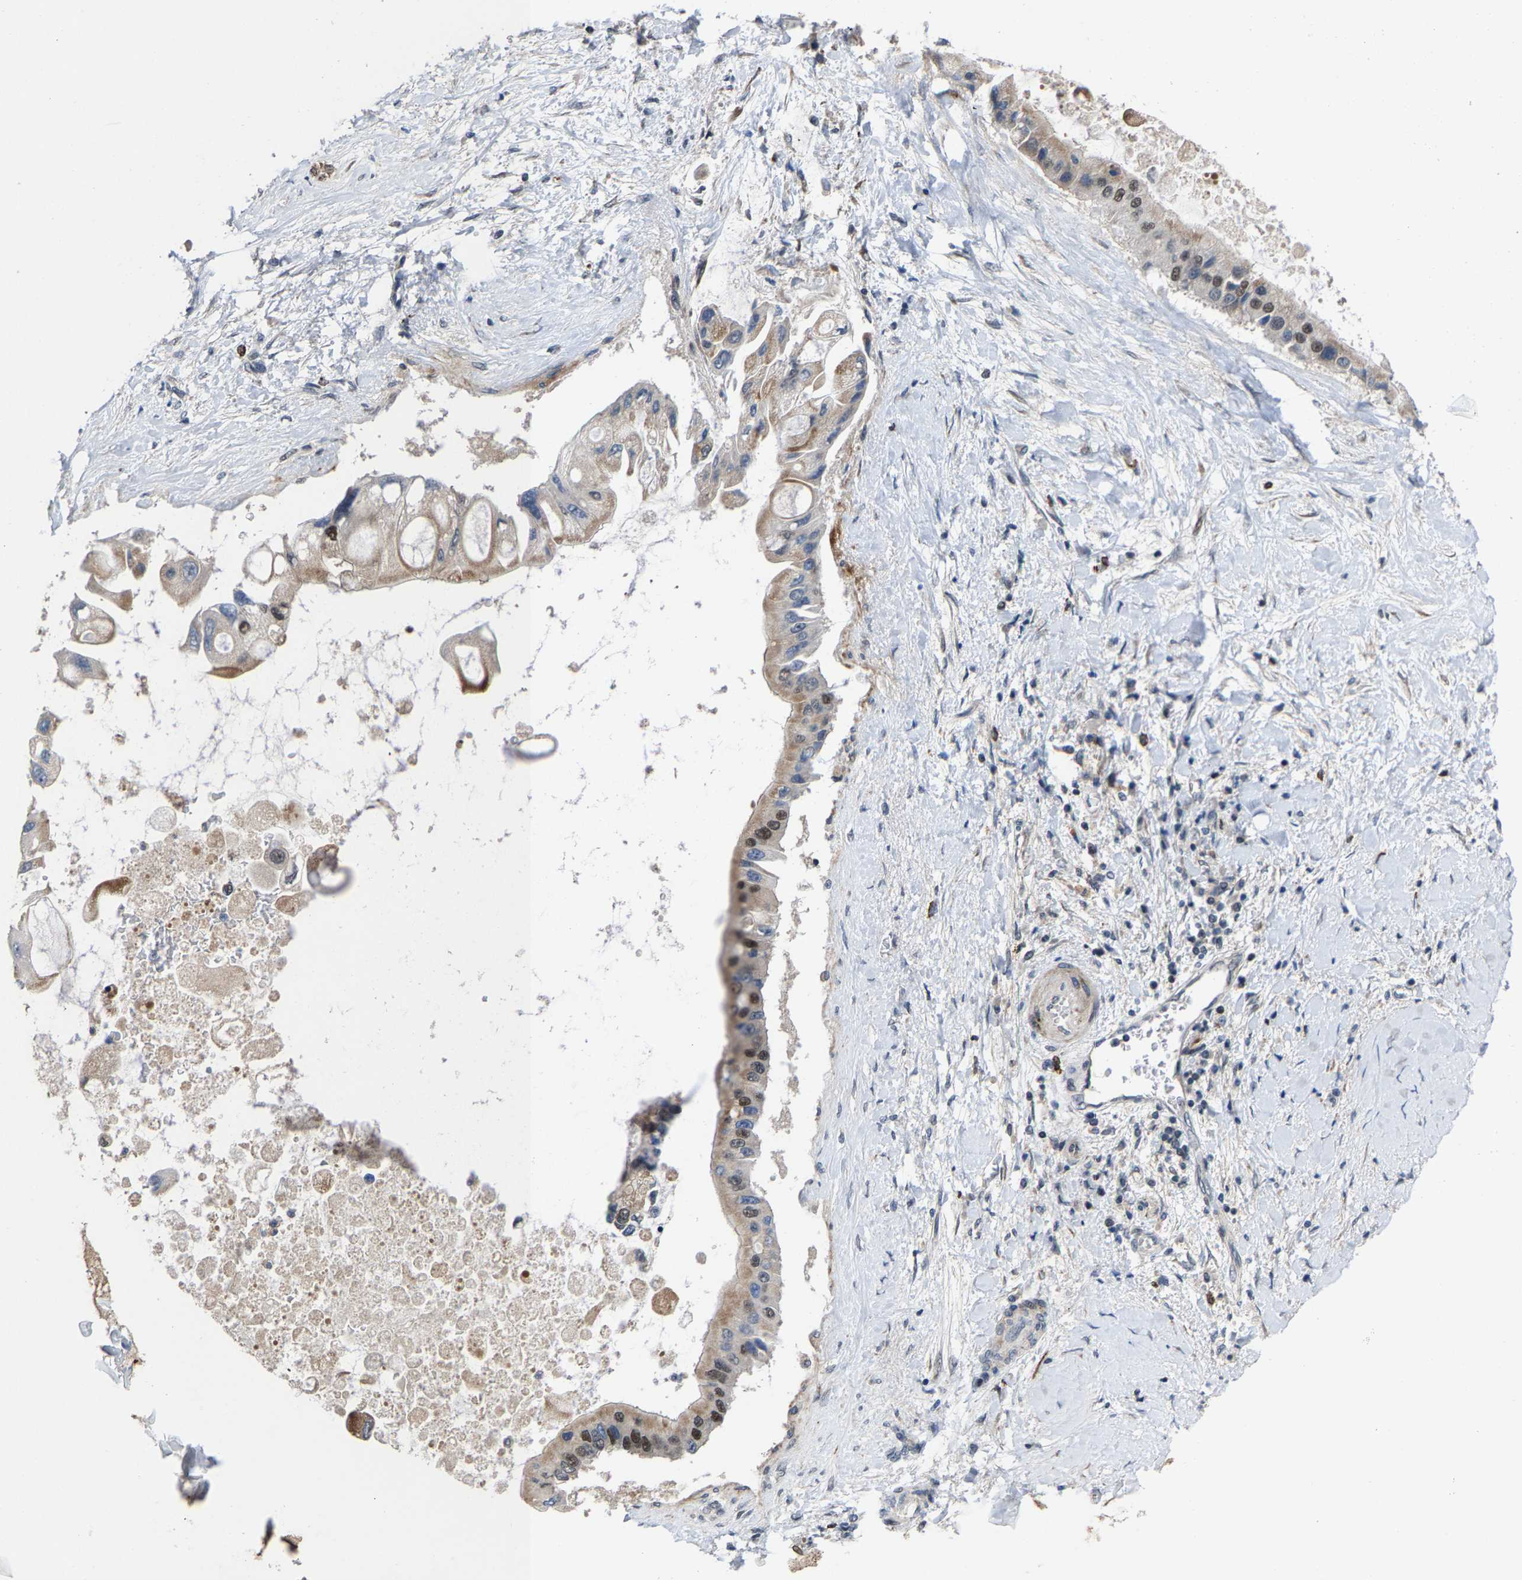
{"staining": {"intensity": "moderate", "quantity": "<25%", "location": "cytoplasmic/membranous,nuclear"}, "tissue": "liver cancer", "cell_type": "Tumor cells", "image_type": "cancer", "snomed": [{"axis": "morphology", "description": "Cholangiocarcinoma"}, {"axis": "topography", "description": "Liver"}], "caption": "Liver cholangiocarcinoma stained with immunohistochemistry displays moderate cytoplasmic/membranous and nuclear positivity in approximately <25% of tumor cells. The protein of interest is stained brown, and the nuclei are stained in blue (DAB (3,3'-diaminobenzidine) IHC with brightfield microscopy, high magnification).", "gene": "TDRKH", "patient": {"sex": "male", "age": 50}}